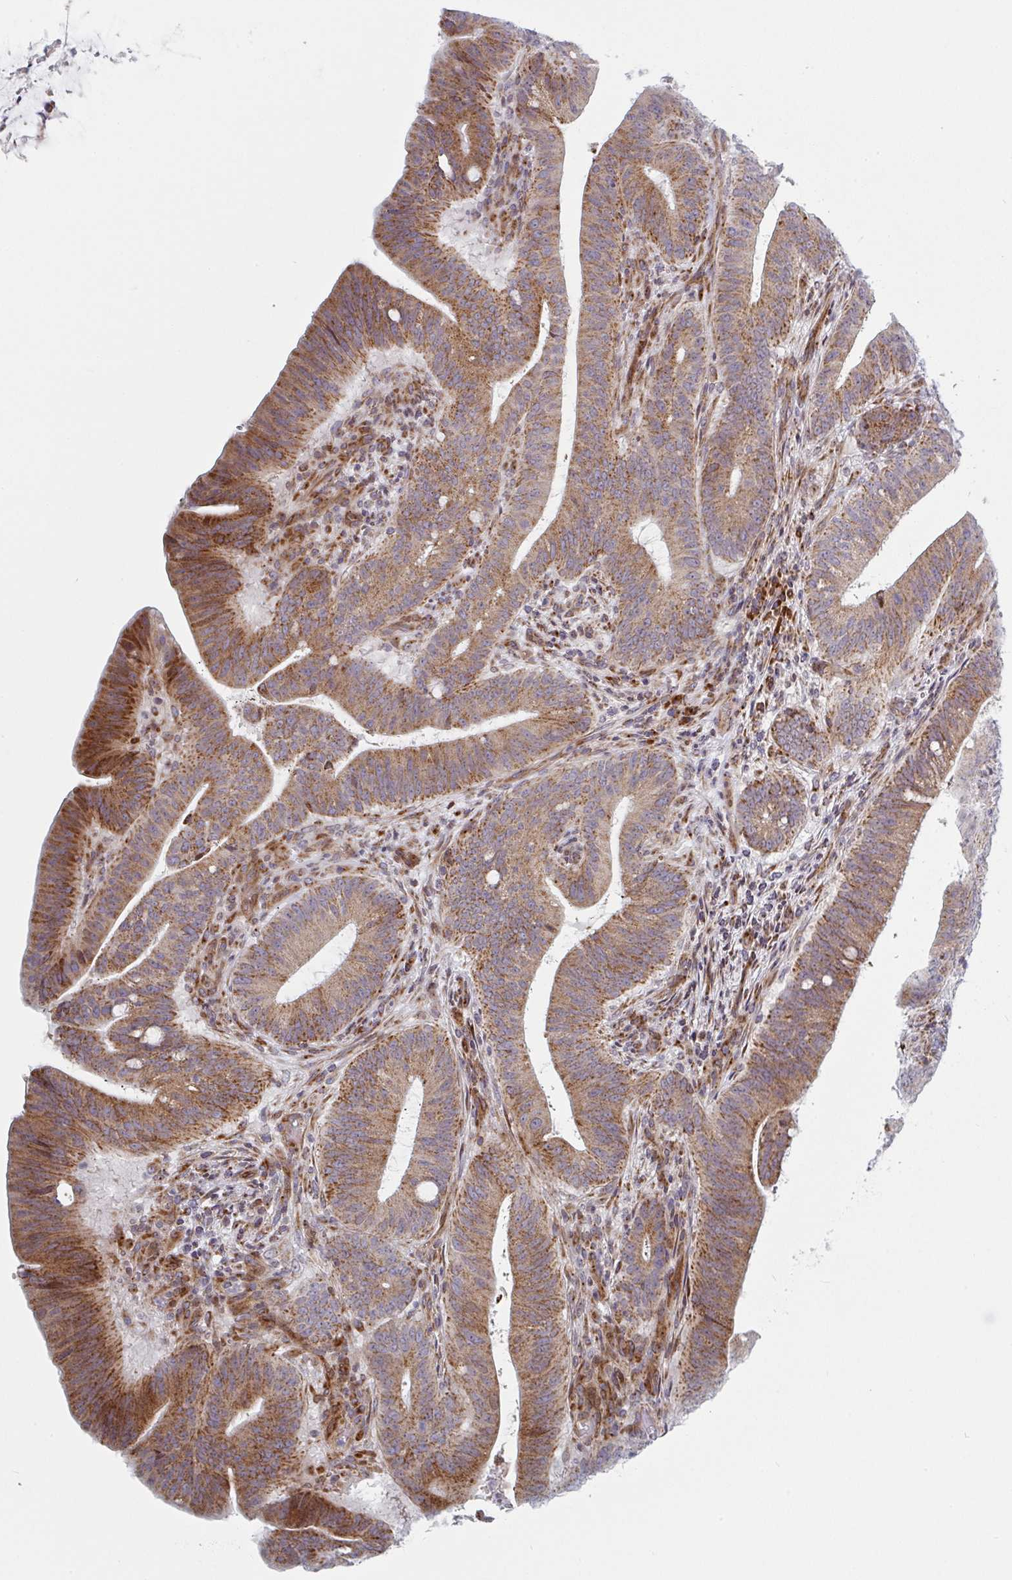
{"staining": {"intensity": "moderate", "quantity": "25%-75%", "location": "cytoplasmic/membranous"}, "tissue": "colorectal cancer", "cell_type": "Tumor cells", "image_type": "cancer", "snomed": [{"axis": "morphology", "description": "Adenocarcinoma, NOS"}, {"axis": "topography", "description": "Colon"}], "caption": "Brown immunohistochemical staining in human colorectal adenocarcinoma demonstrates moderate cytoplasmic/membranous expression in about 25%-75% of tumor cells.", "gene": "PRKCH", "patient": {"sex": "female", "age": 43}}